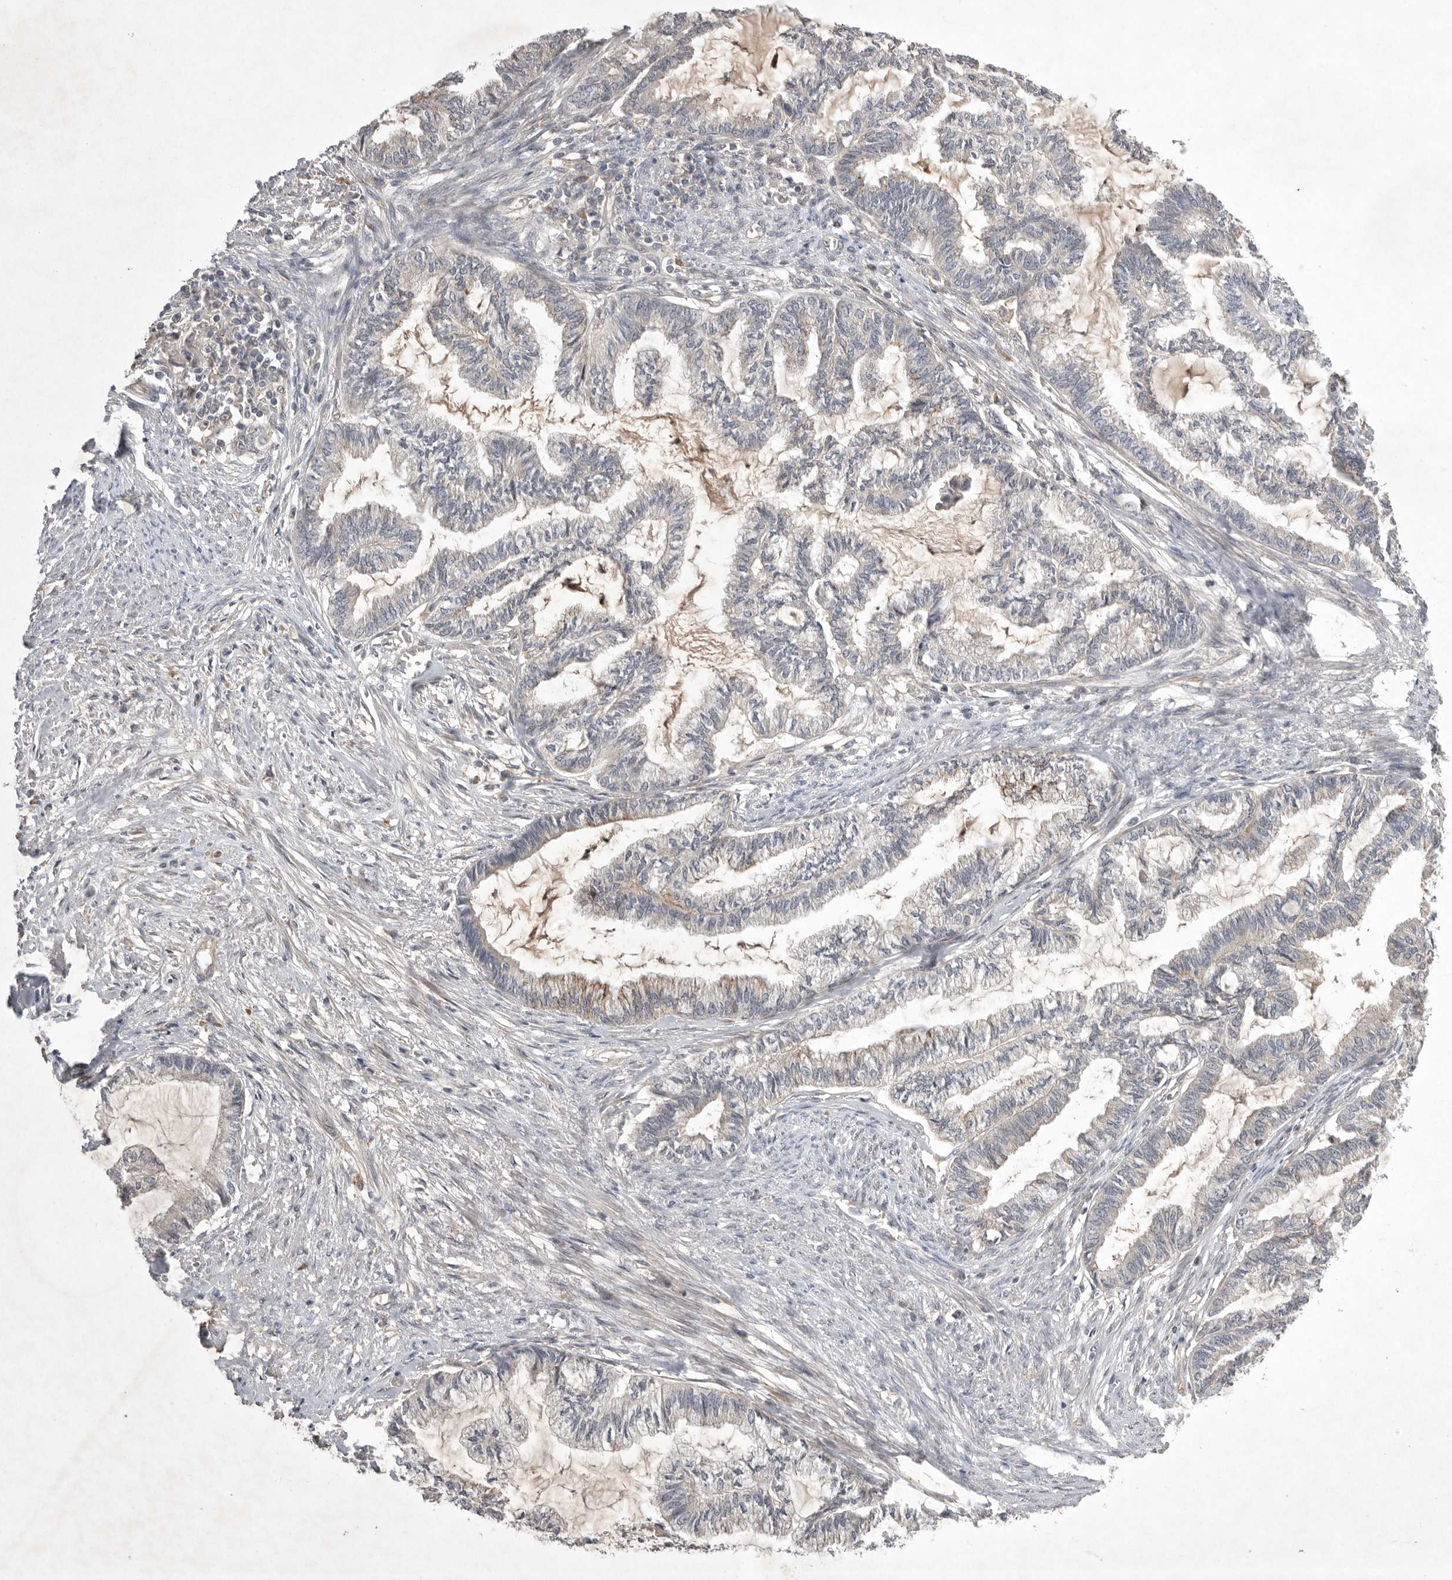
{"staining": {"intensity": "moderate", "quantity": "<25%", "location": "cytoplasmic/membranous"}, "tissue": "endometrial cancer", "cell_type": "Tumor cells", "image_type": "cancer", "snomed": [{"axis": "morphology", "description": "Adenocarcinoma, NOS"}, {"axis": "topography", "description": "Endometrium"}], "caption": "Immunohistochemistry image of adenocarcinoma (endometrial) stained for a protein (brown), which displays low levels of moderate cytoplasmic/membranous positivity in about <25% of tumor cells.", "gene": "NRCAM", "patient": {"sex": "female", "age": 86}}